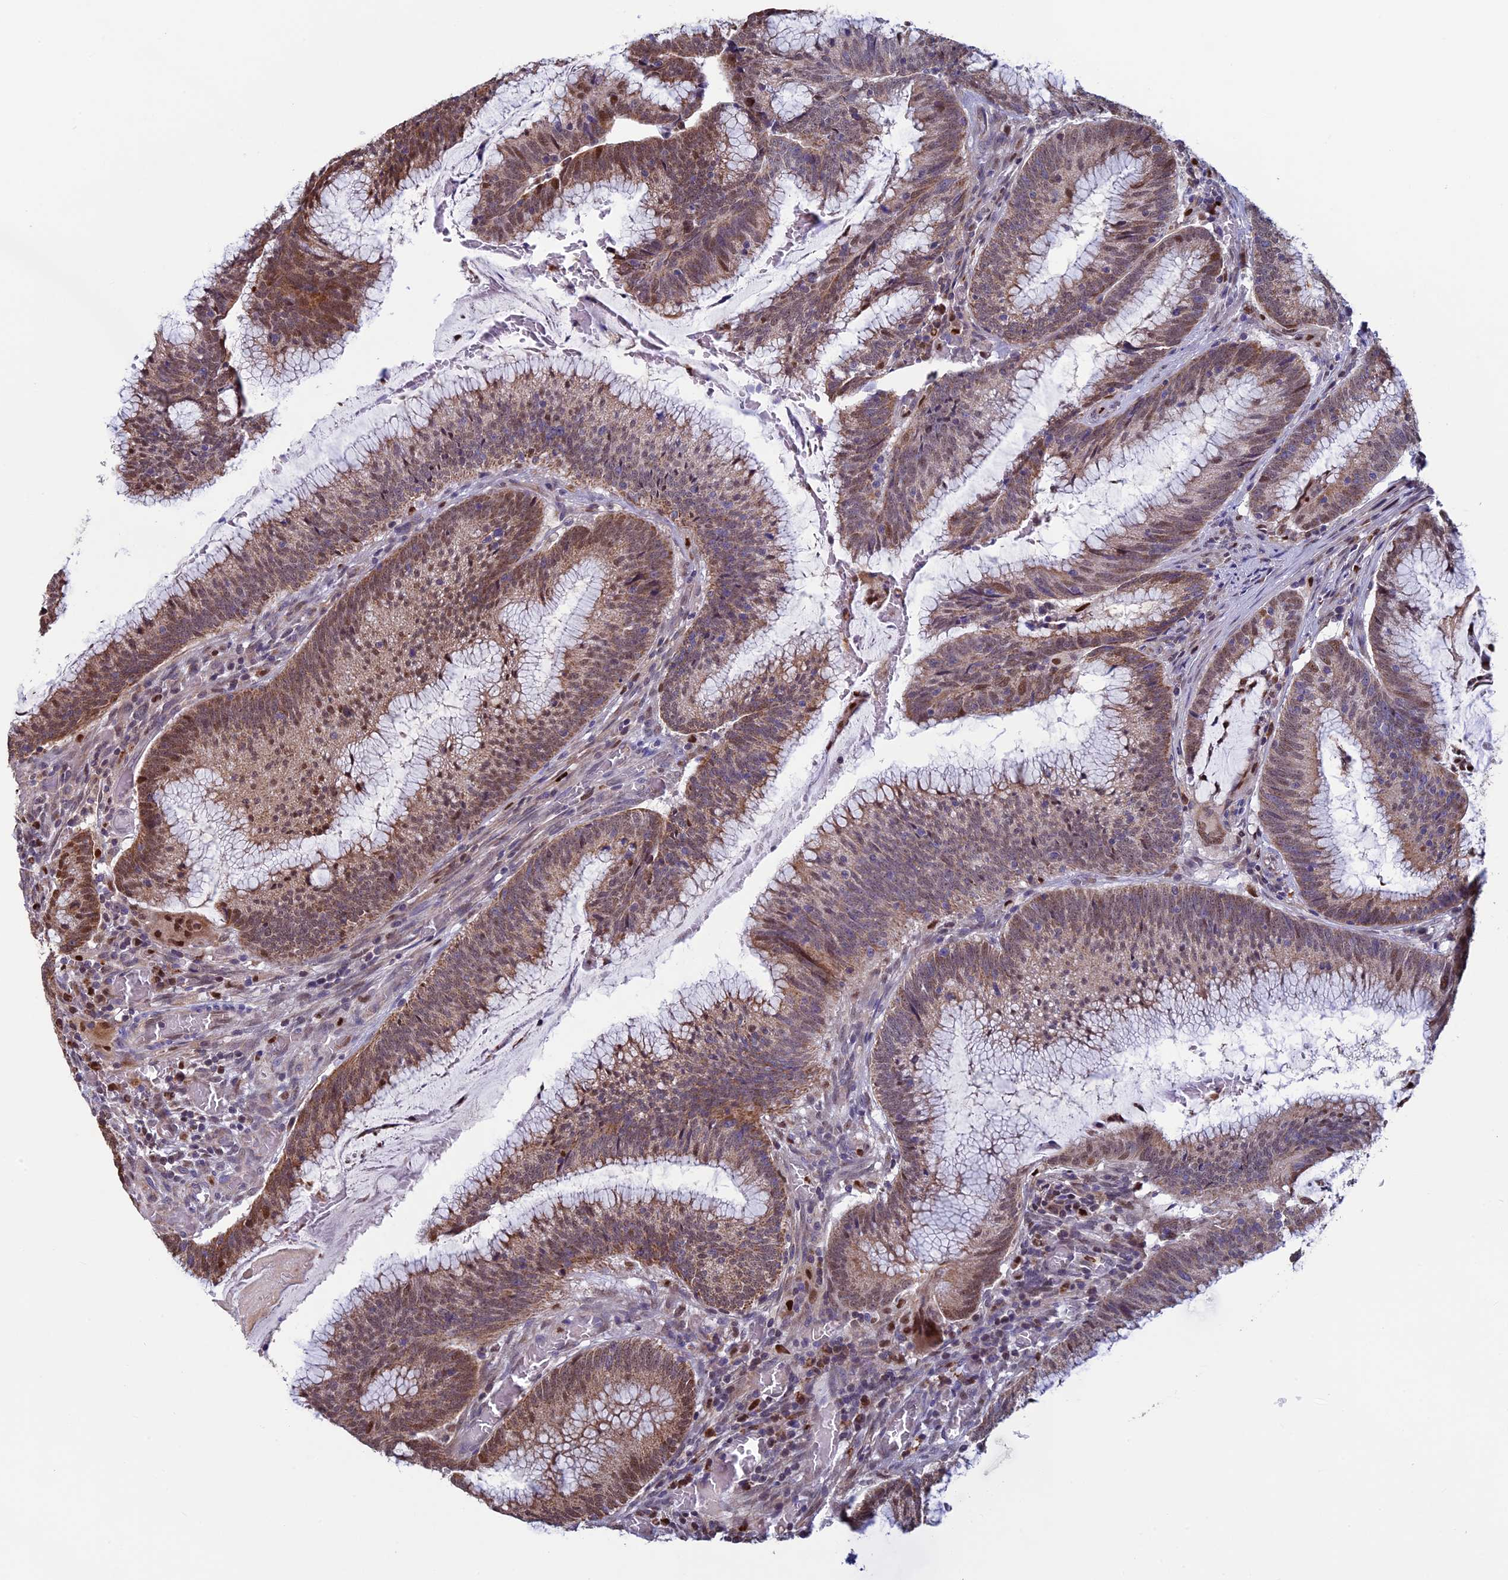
{"staining": {"intensity": "moderate", "quantity": "25%-75%", "location": "cytoplasmic/membranous,nuclear"}, "tissue": "colorectal cancer", "cell_type": "Tumor cells", "image_type": "cancer", "snomed": [{"axis": "morphology", "description": "Adenocarcinoma, NOS"}, {"axis": "topography", "description": "Rectum"}], "caption": "About 25%-75% of tumor cells in human colorectal cancer (adenocarcinoma) exhibit moderate cytoplasmic/membranous and nuclear protein positivity as visualized by brown immunohistochemical staining.", "gene": "ACSS1", "patient": {"sex": "female", "age": 77}}